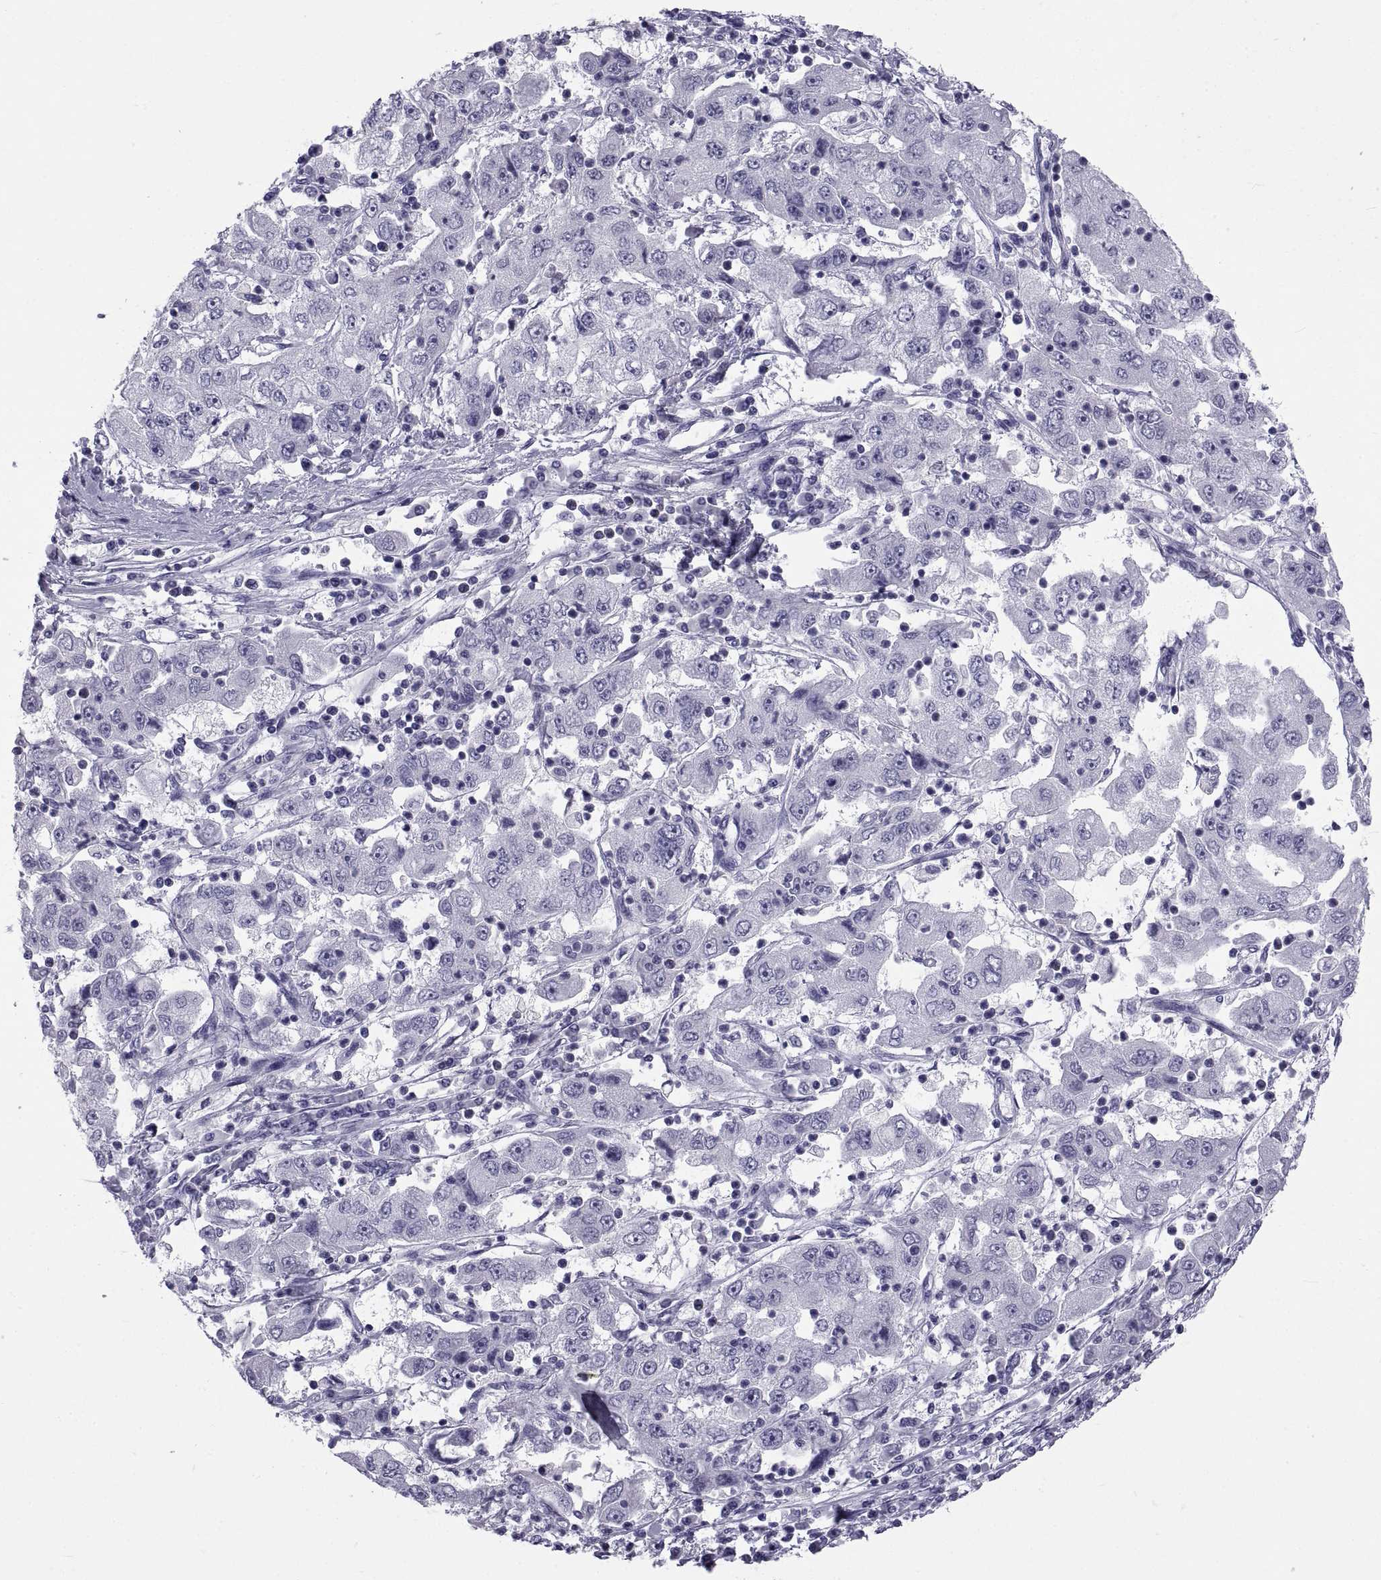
{"staining": {"intensity": "negative", "quantity": "none", "location": "none"}, "tissue": "cervical cancer", "cell_type": "Tumor cells", "image_type": "cancer", "snomed": [{"axis": "morphology", "description": "Squamous cell carcinoma, NOS"}, {"axis": "topography", "description": "Cervix"}], "caption": "Photomicrograph shows no protein expression in tumor cells of cervical cancer tissue.", "gene": "NPTX2", "patient": {"sex": "female", "age": 36}}